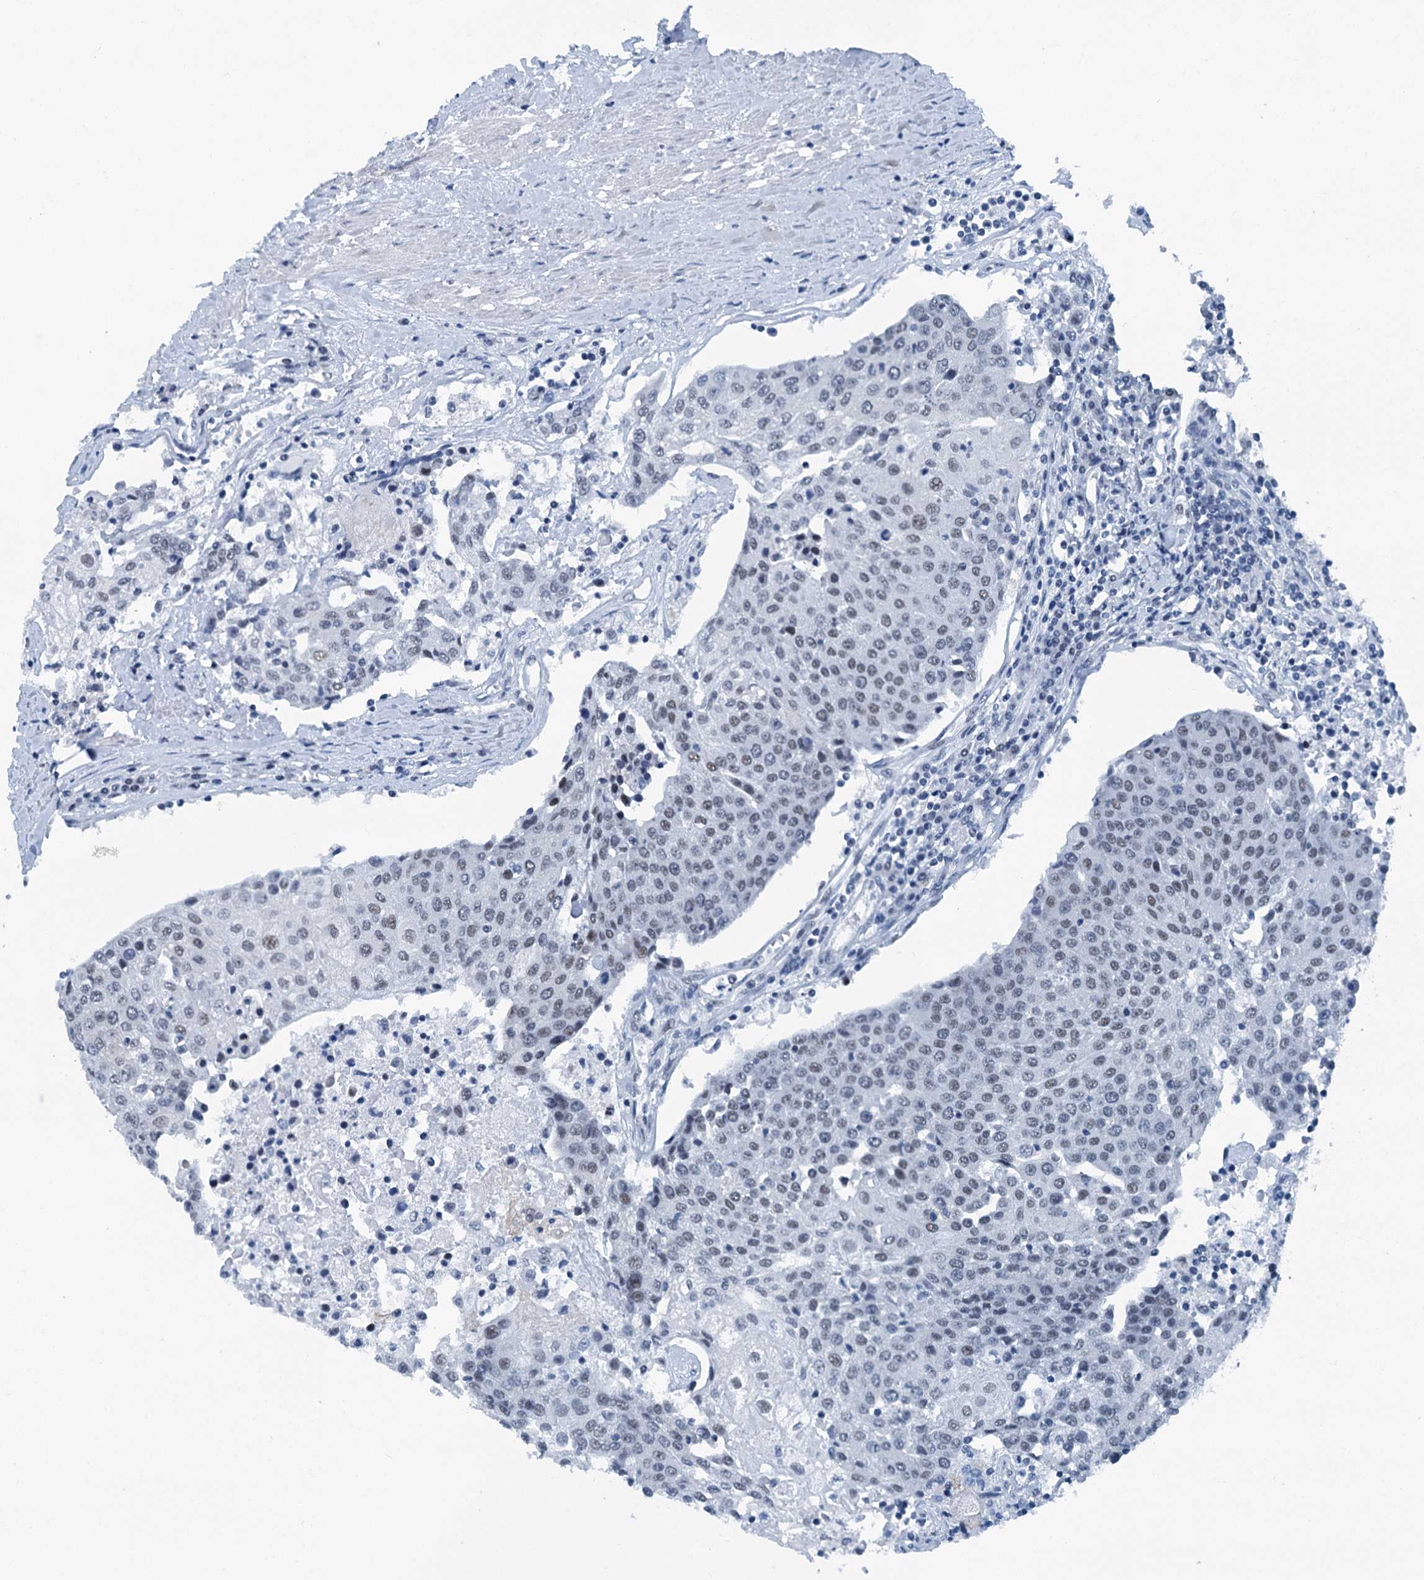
{"staining": {"intensity": "negative", "quantity": "none", "location": "none"}, "tissue": "urothelial cancer", "cell_type": "Tumor cells", "image_type": "cancer", "snomed": [{"axis": "morphology", "description": "Urothelial carcinoma, High grade"}, {"axis": "topography", "description": "Urinary bladder"}], "caption": "Urothelial cancer stained for a protein using IHC exhibits no staining tumor cells.", "gene": "TRPT1", "patient": {"sex": "female", "age": 85}}